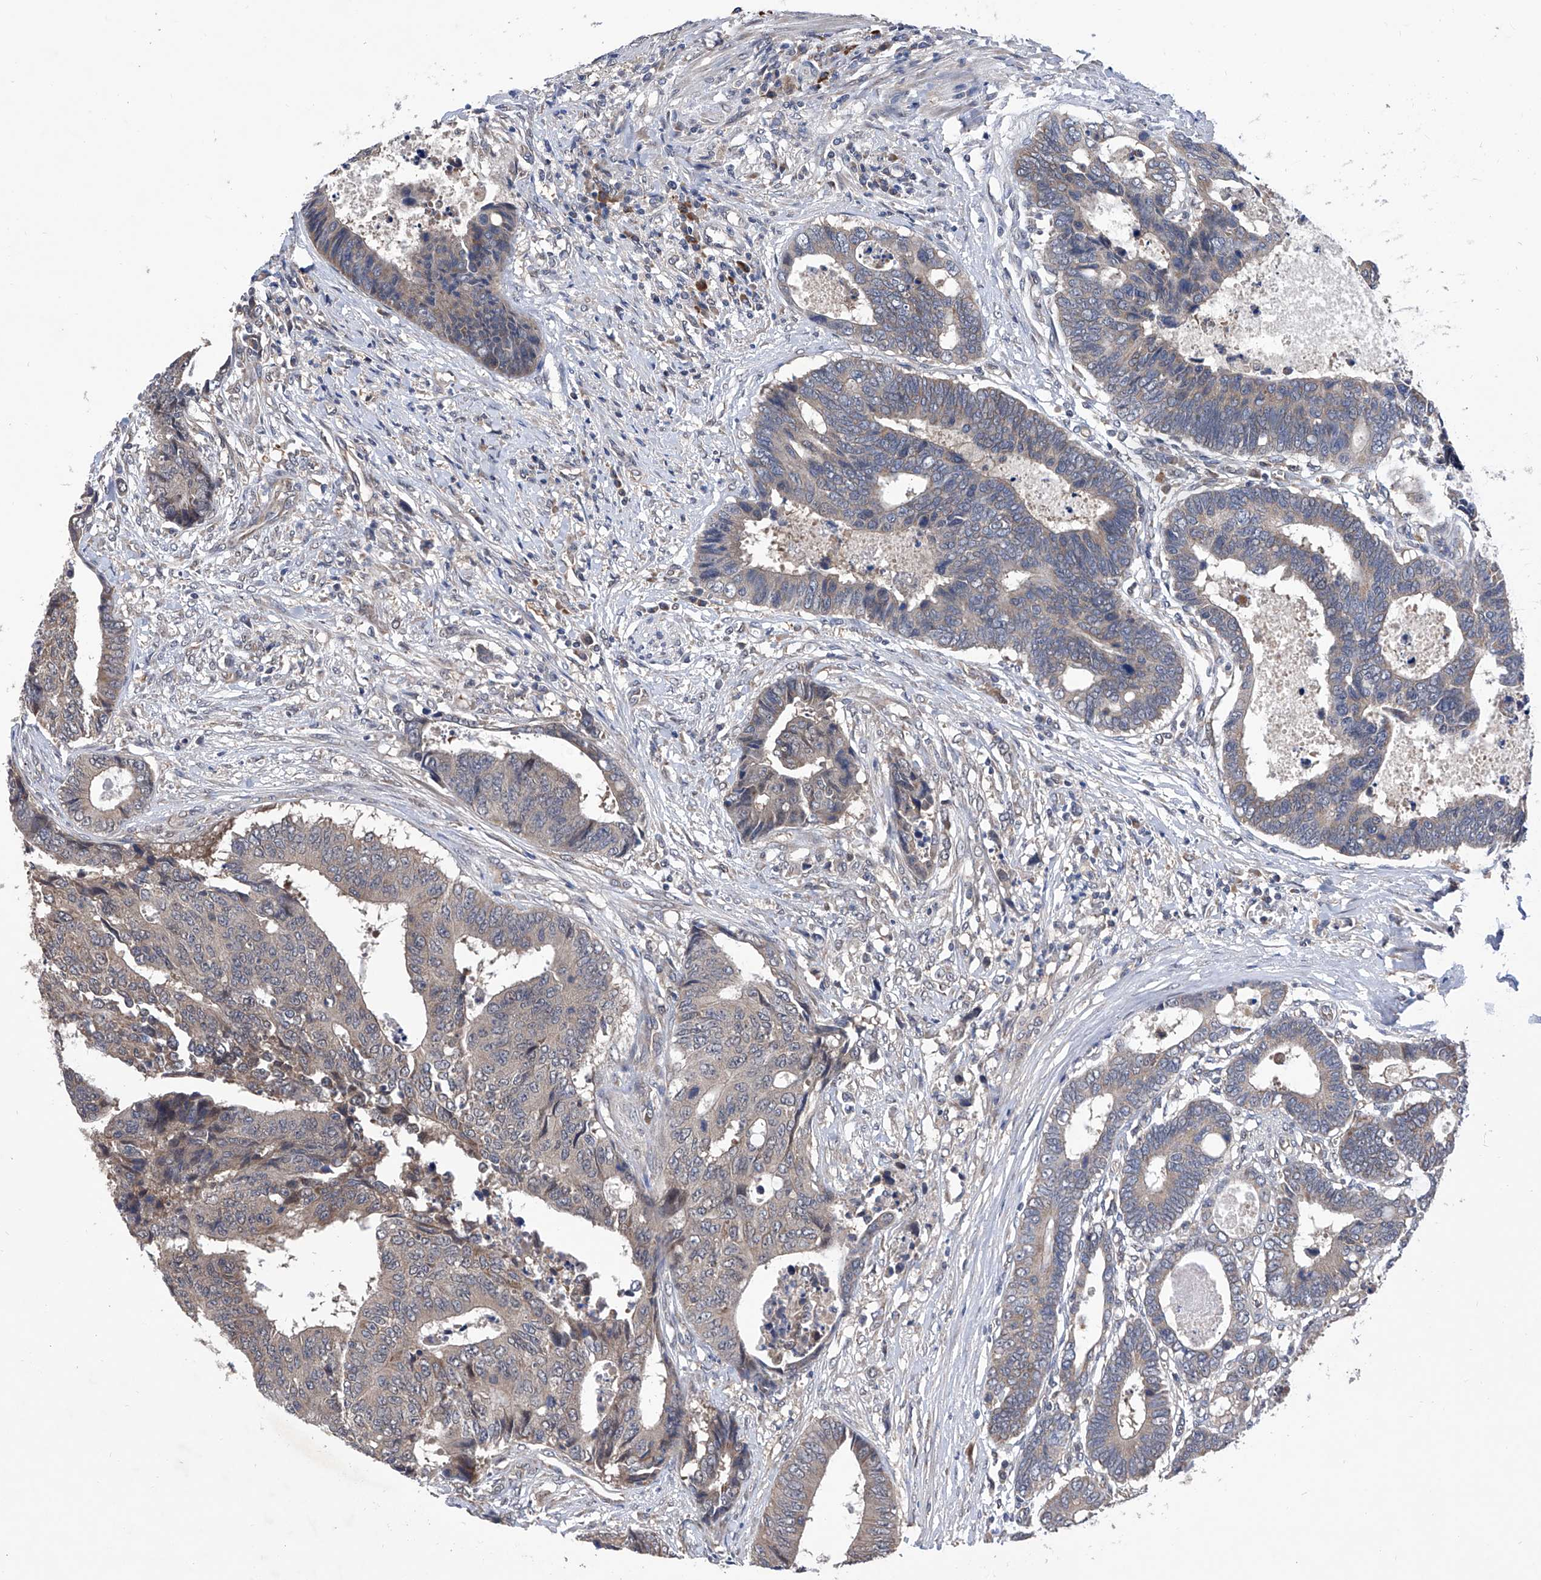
{"staining": {"intensity": "weak", "quantity": "<25%", "location": "cytoplasmic/membranous"}, "tissue": "colorectal cancer", "cell_type": "Tumor cells", "image_type": "cancer", "snomed": [{"axis": "morphology", "description": "Adenocarcinoma, NOS"}, {"axis": "topography", "description": "Rectum"}], "caption": "The photomicrograph demonstrates no staining of tumor cells in colorectal adenocarcinoma. Nuclei are stained in blue.", "gene": "USP45", "patient": {"sex": "male", "age": 84}}